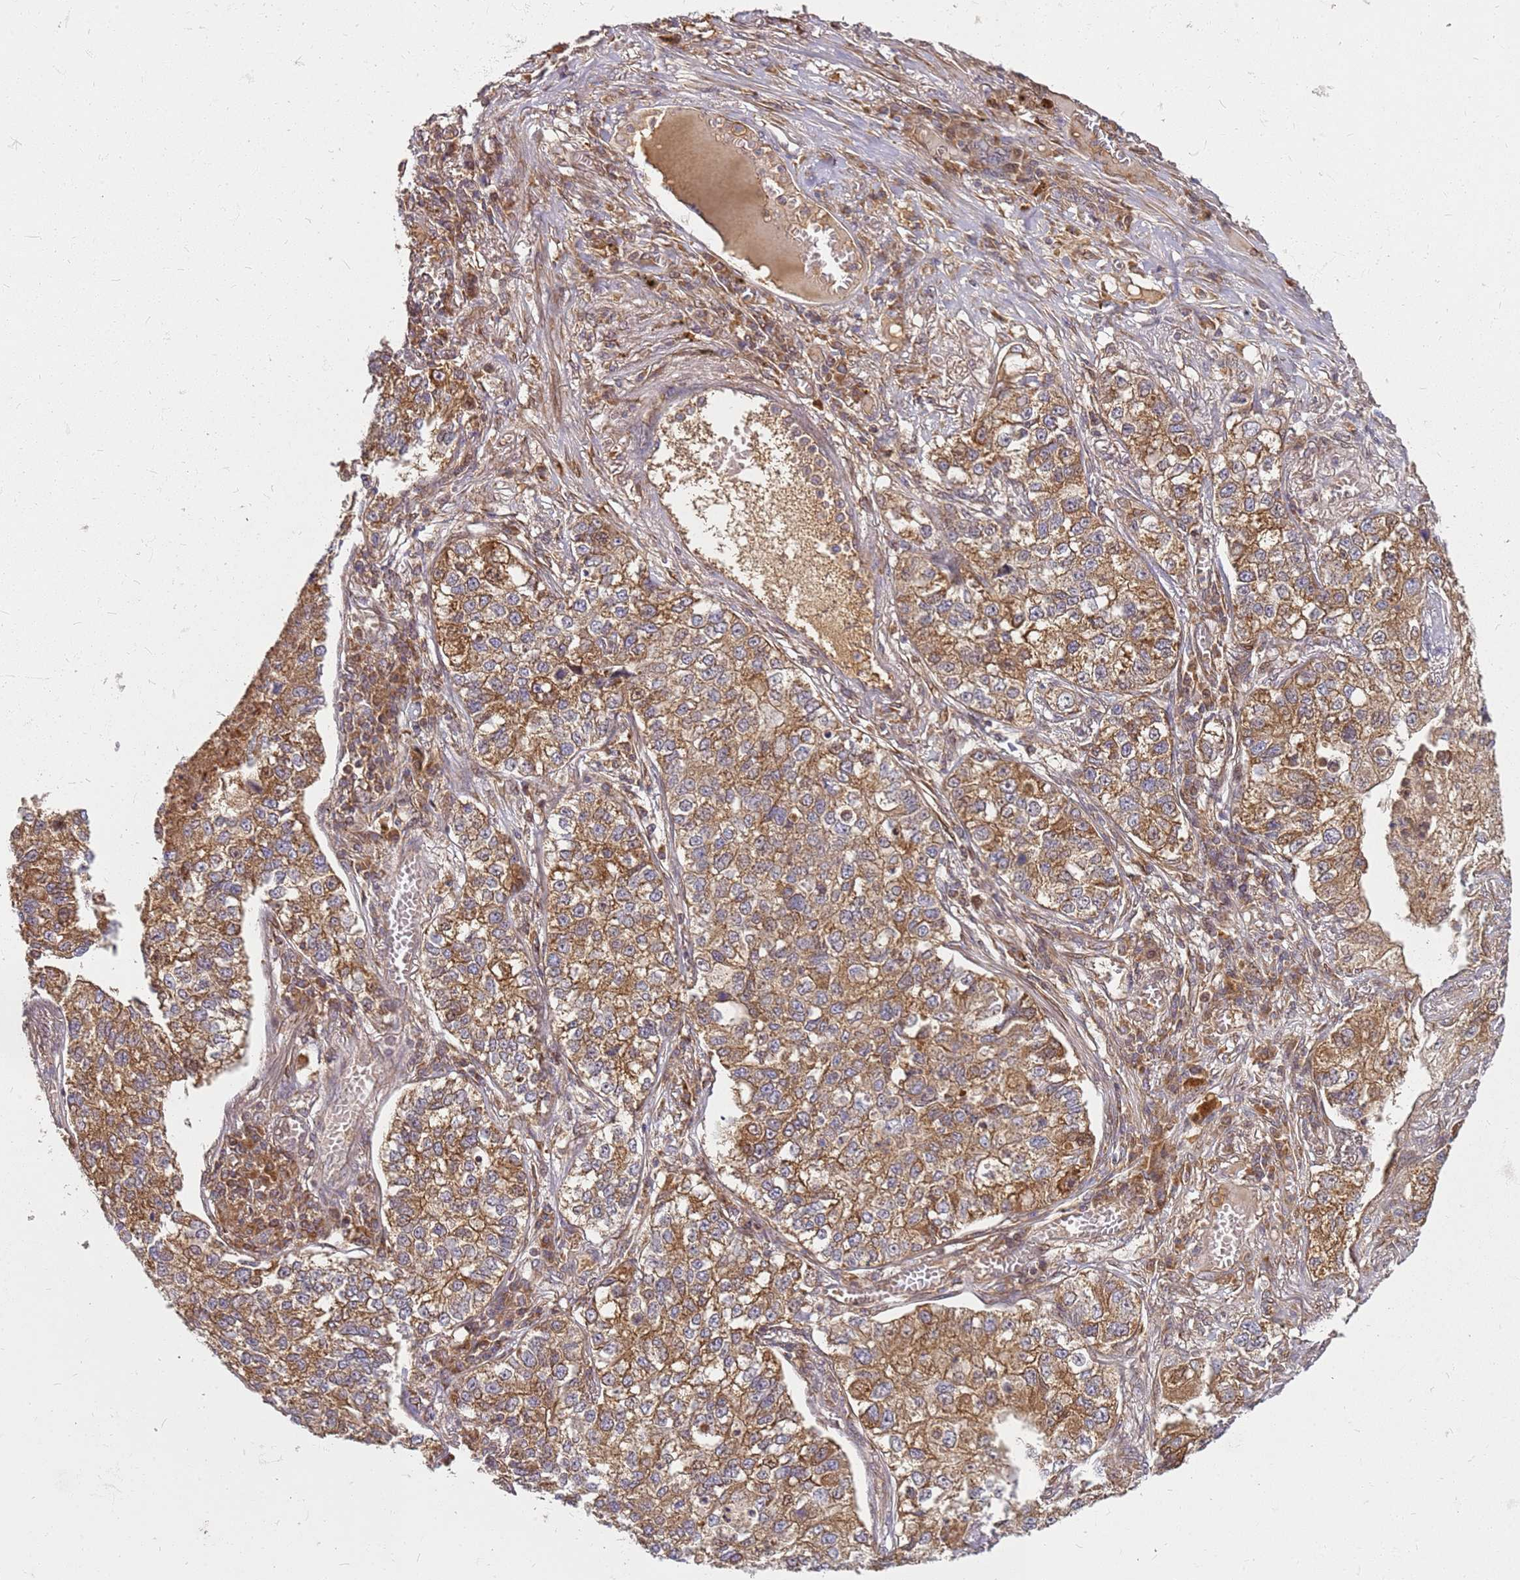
{"staining": {"intensity": "moderate", "quantity": ">75%", "location": "cytoplasmic/membranous"}, "tissue": "lung cancer", "cell_type": "Tumor cells", "image_type": "cancer", "snomed": [{"axis": "morphology", "description": "Adenocarcinoma, NOS"}, {"axis": "topography", "description": "Lung"}], "caption": "Tumor cells display moderate cytoplasmic/membranous expression in approximately >75% of cells in lung cancer (adenocarcinoma). (Stains: DAB (3,3'-diaminobenzidine) in brown, nuclei in blue, Microscopy: brightfield microscopy at high magnification).", "gene": "CCDC159", "patient": {"sex": "male", "age": 49}}